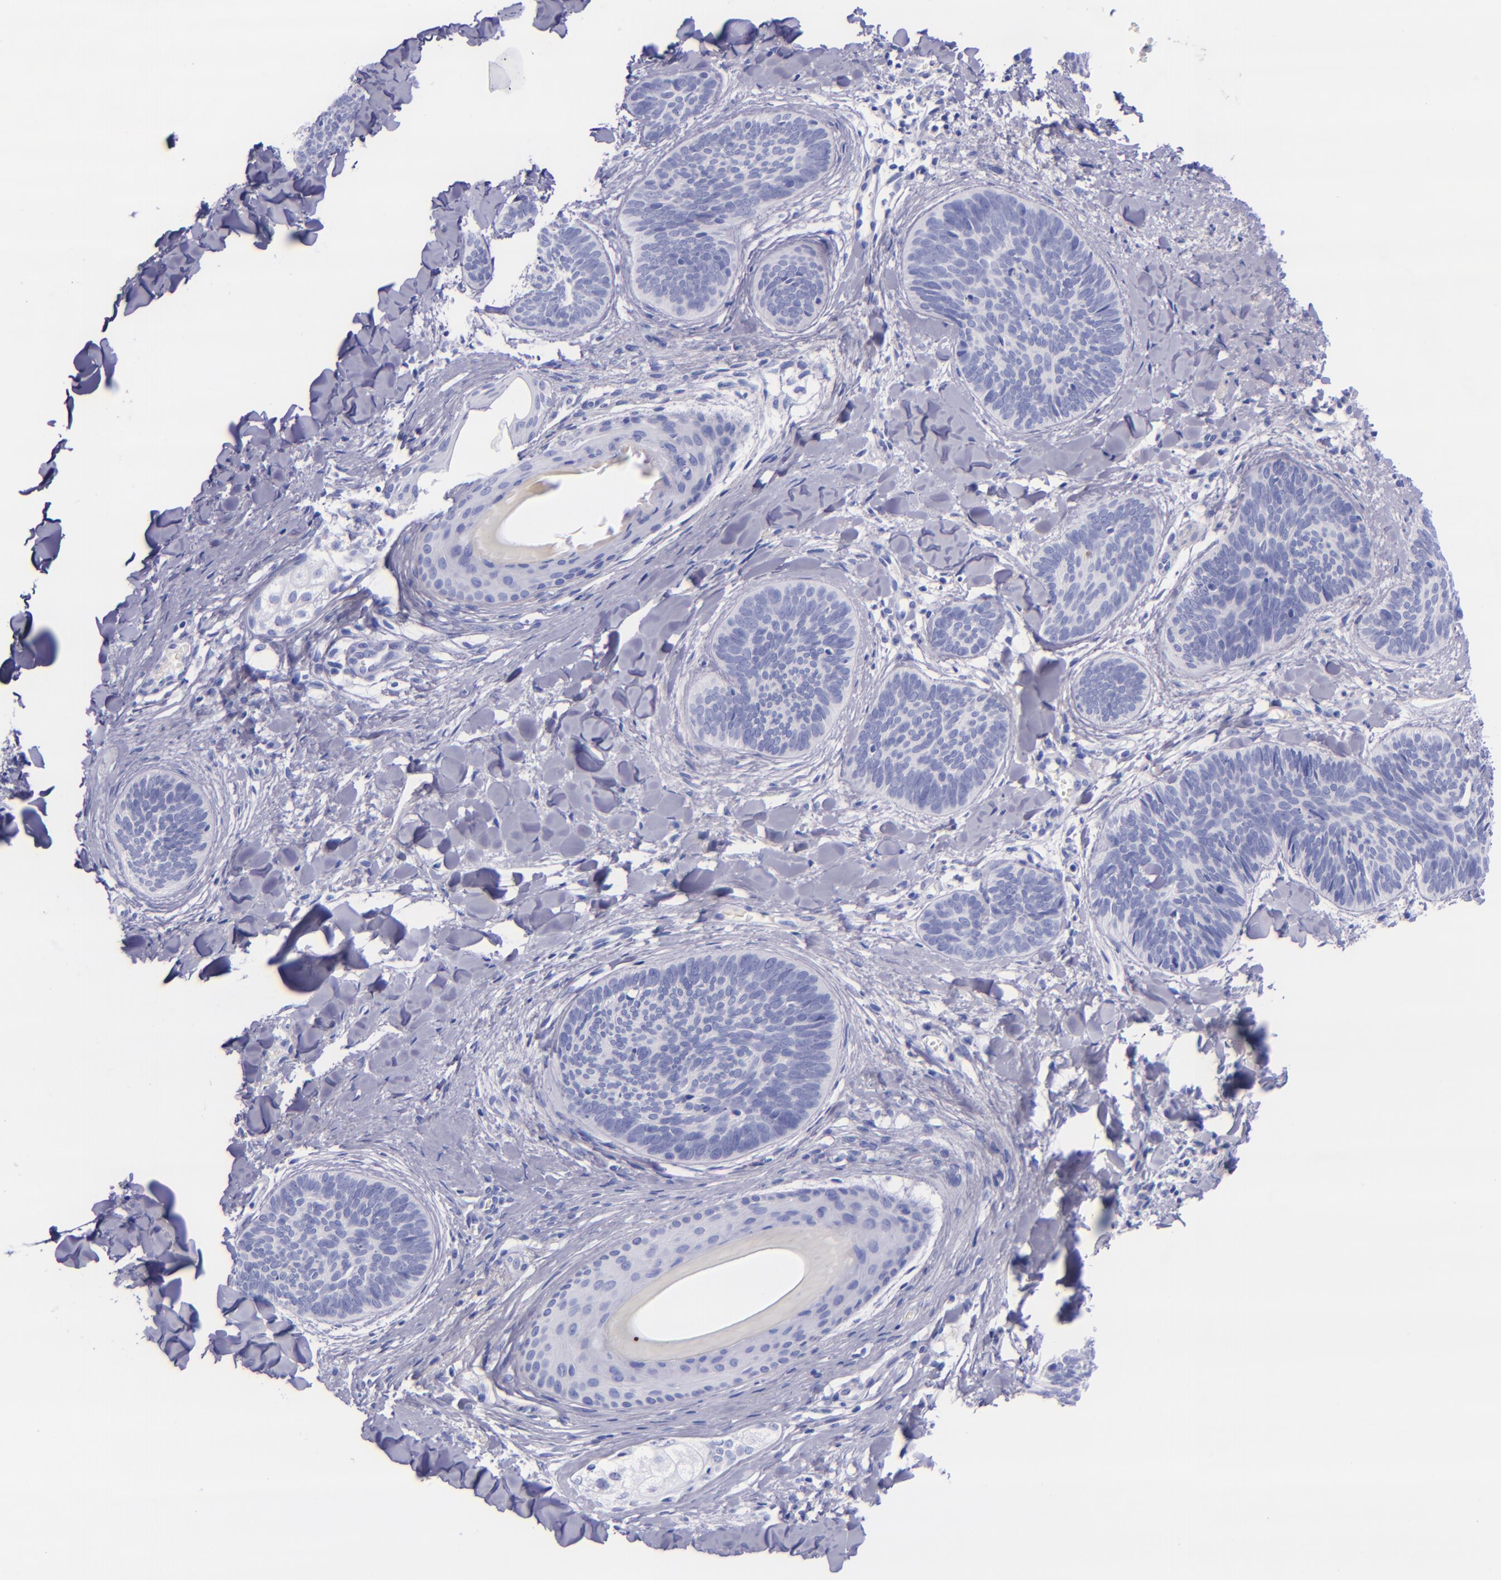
{"staining": {"intensity": "negative", "quantity": "none", "location": "none"}, "tissue": "skin cancer", "cell_type": "Tumor cells", "image_type": "cancer", "snomed": [{"axis": "morphology", "description": "Basal cell carcinoma"}, {"axis": "topography", "description": "Skin"}], "caption": "A photomicrograph of basal cell carcinoma (skin) stained for a protein exhibits no brown staining in tumor cells.", "gene": "LAG3", "patient": {"sex": "female", "age": 81}}